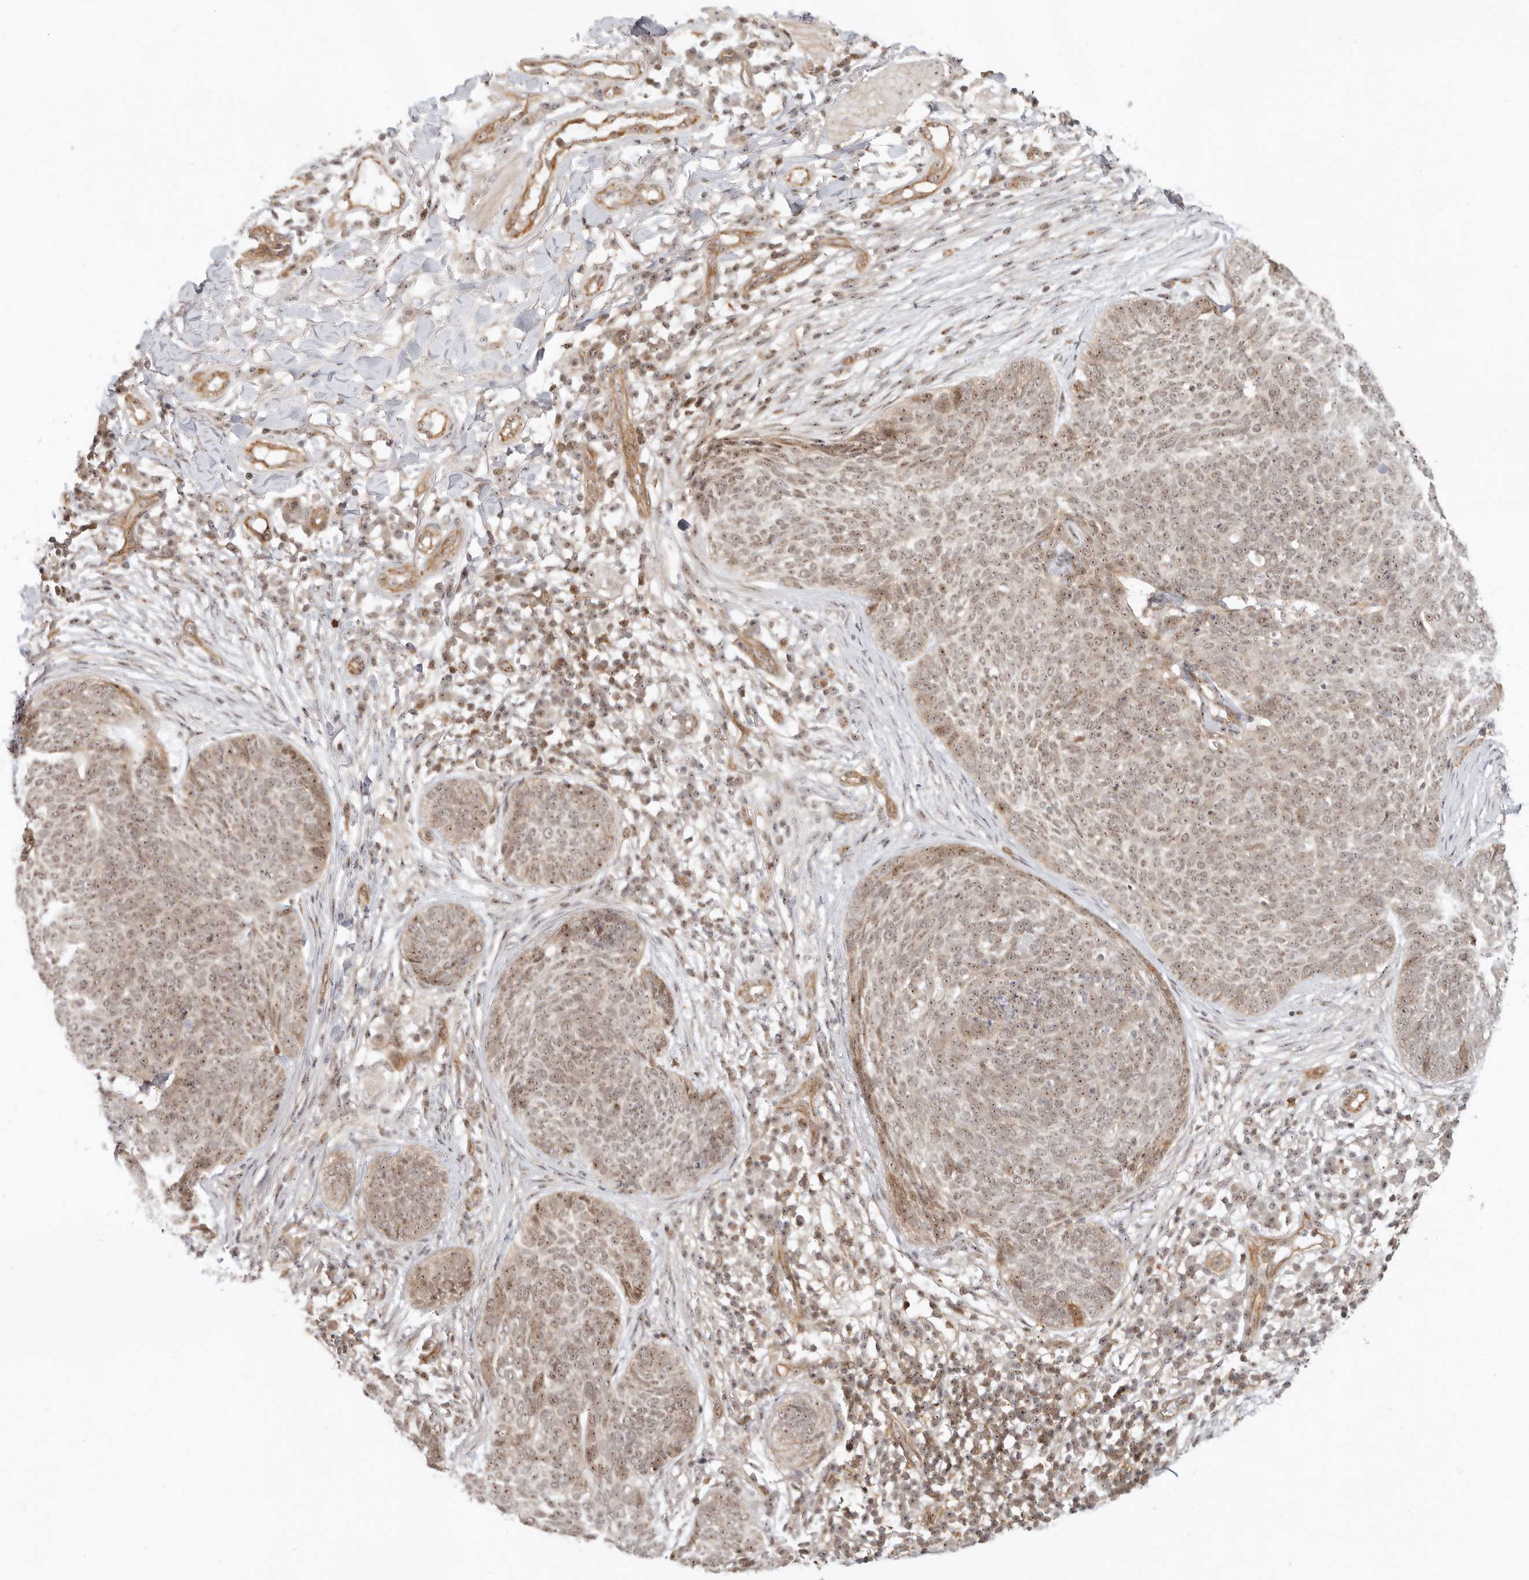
{"staining": {"intensity": "weak", "quantity": ">75%", "location": "cytoplasmic/membranous,nuclear"}, "tissue": "skin cancer", "cell_type": "Tumor cells", "image_type": "cancer", "snomed": [{"axis": "morphology", "description": "Basal cell carcinoma"}, {"axis": "topography", "description": "Skin"}], "caption": "Immunohistochemical staining of basal cell carcinoma (skin) reveals low levels of weak cytoplasmic/membranous and nuclear protein staining in about >75% of tumor cells. Immunohistochemistry stains the protein of interest in brown and the nuclei are stained blue.", "gene": "BAP1", "patient": {"sex": "female", "age": 64}}